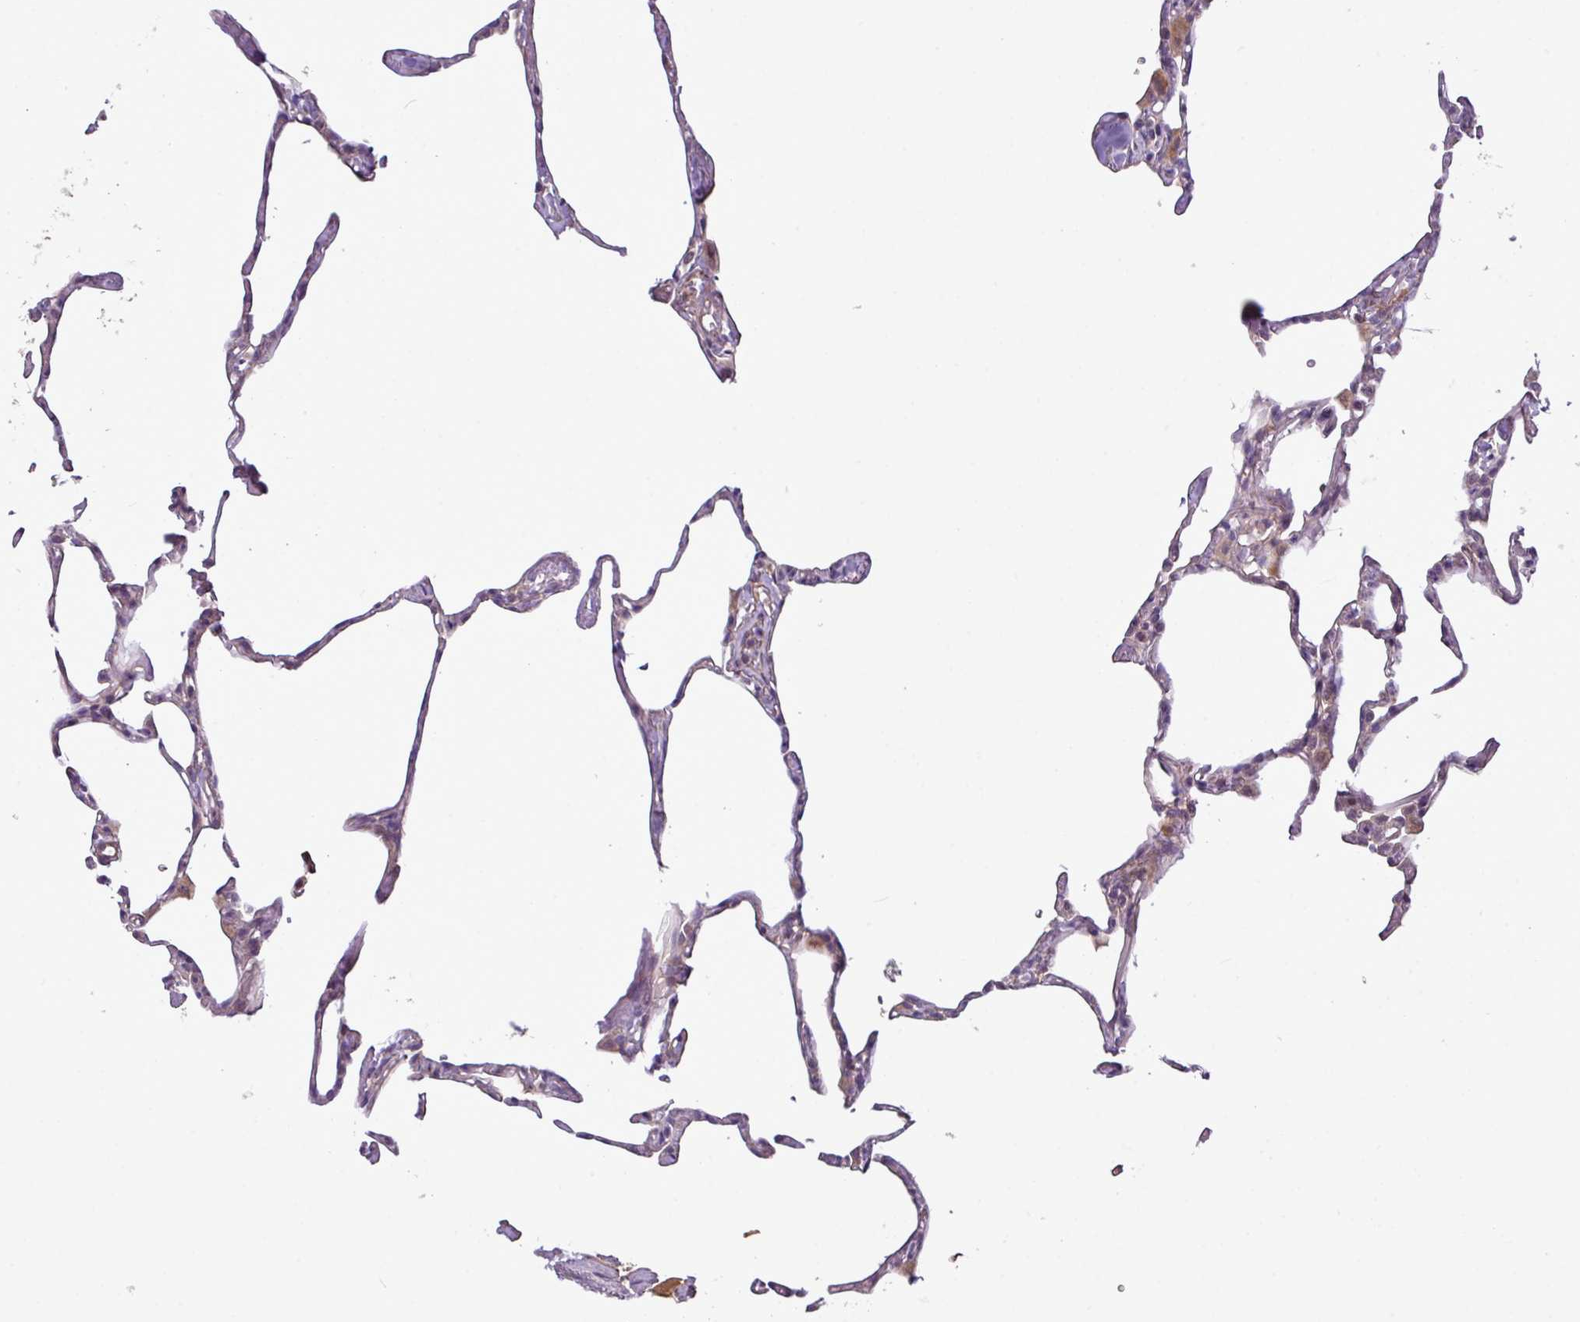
{"staining": {"intensity": "weak", "quantity": "25%-75%", "location": "cytoplasmic/membranous"}, "tissue": "lung", "cell_type": "Alveolar cells", "image_type": "normal", "snomed": [{"axis": "morphology", "description": "Normal tissue, NOS"}, {"axis": "topography", "description": "Lung"}], "caption": "Immunohistochemistry micrograph of benign lung: human lung stained using immunohistochemistry reveals low levels of weak protein expression localized specifically in the cytoplasmic/membranous of alveolar cells, appearing as a cytoplasmic/membranous brown color.", "gene": "XIAP", "patient": {"sex": "male", "age": 65}}